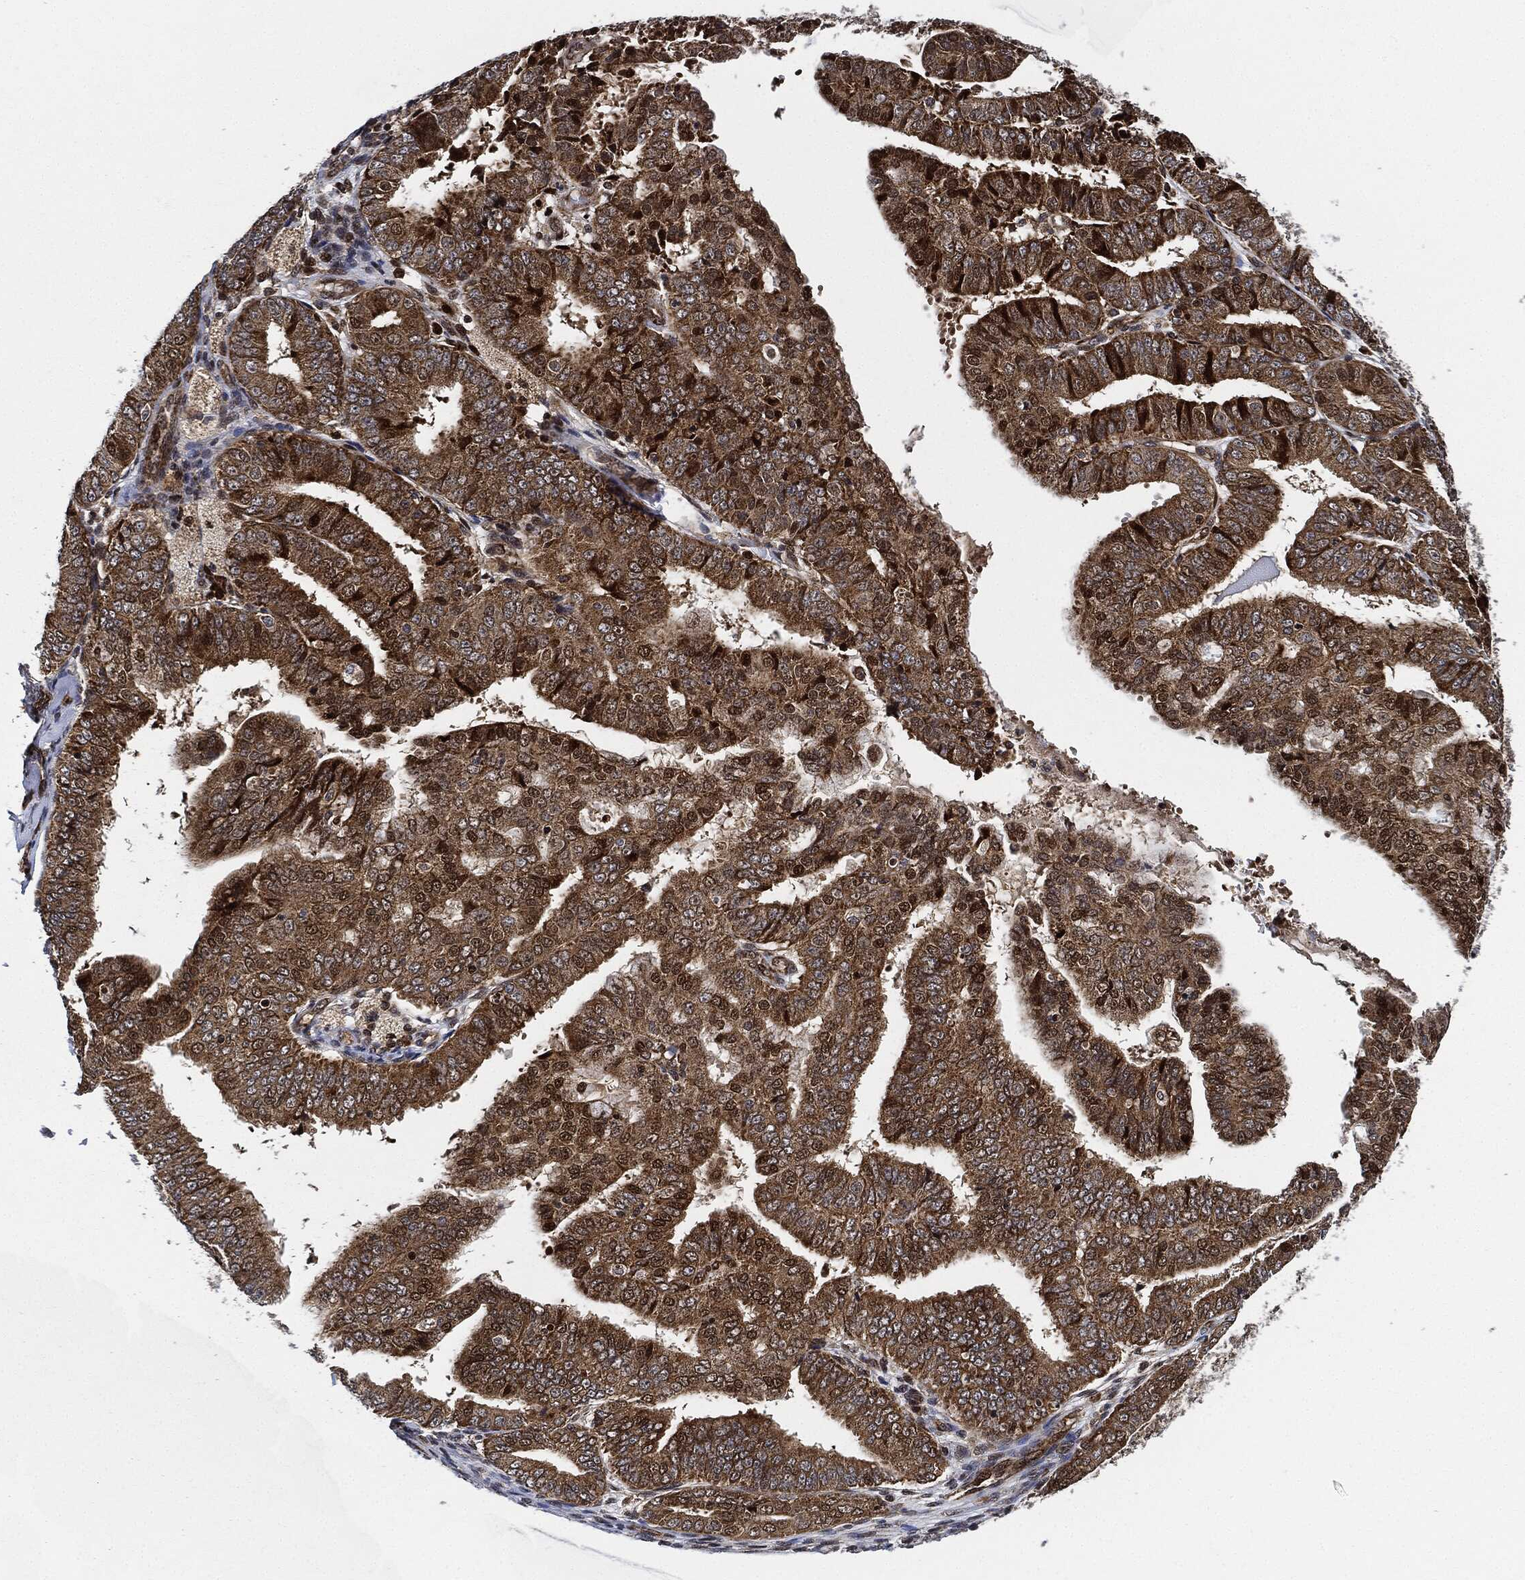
{"staining": {"intensity": "strong", "quantity": ">75%", "location": "cytoplasmic/membranous"}, "tissue": "endometrial cancer", "cell_type": "Tumor cells", "image_type": "cancer", "snomed": [{"axis": "morphology", "description": "Adenocarcinoma, NOS"}, {"axis": "topography", "description": "Endometrium"}], "caption": "Immunohistochemistry staining of endometrial cancer (adenocarcinoma), which demonstrates high levels of strong cytoplasmic/membranous expression in about >75% of tumor cells indicating strong cytoplasmic/membranous protein positivity. The staining was performed using DAB (3,3'-diaminobenzidine) (brown) for protein detection and nuclei were counterstained in hematoxylin (blue).", "gene": "RNASEL", "patient": {"sex": "female", "age": 63}}